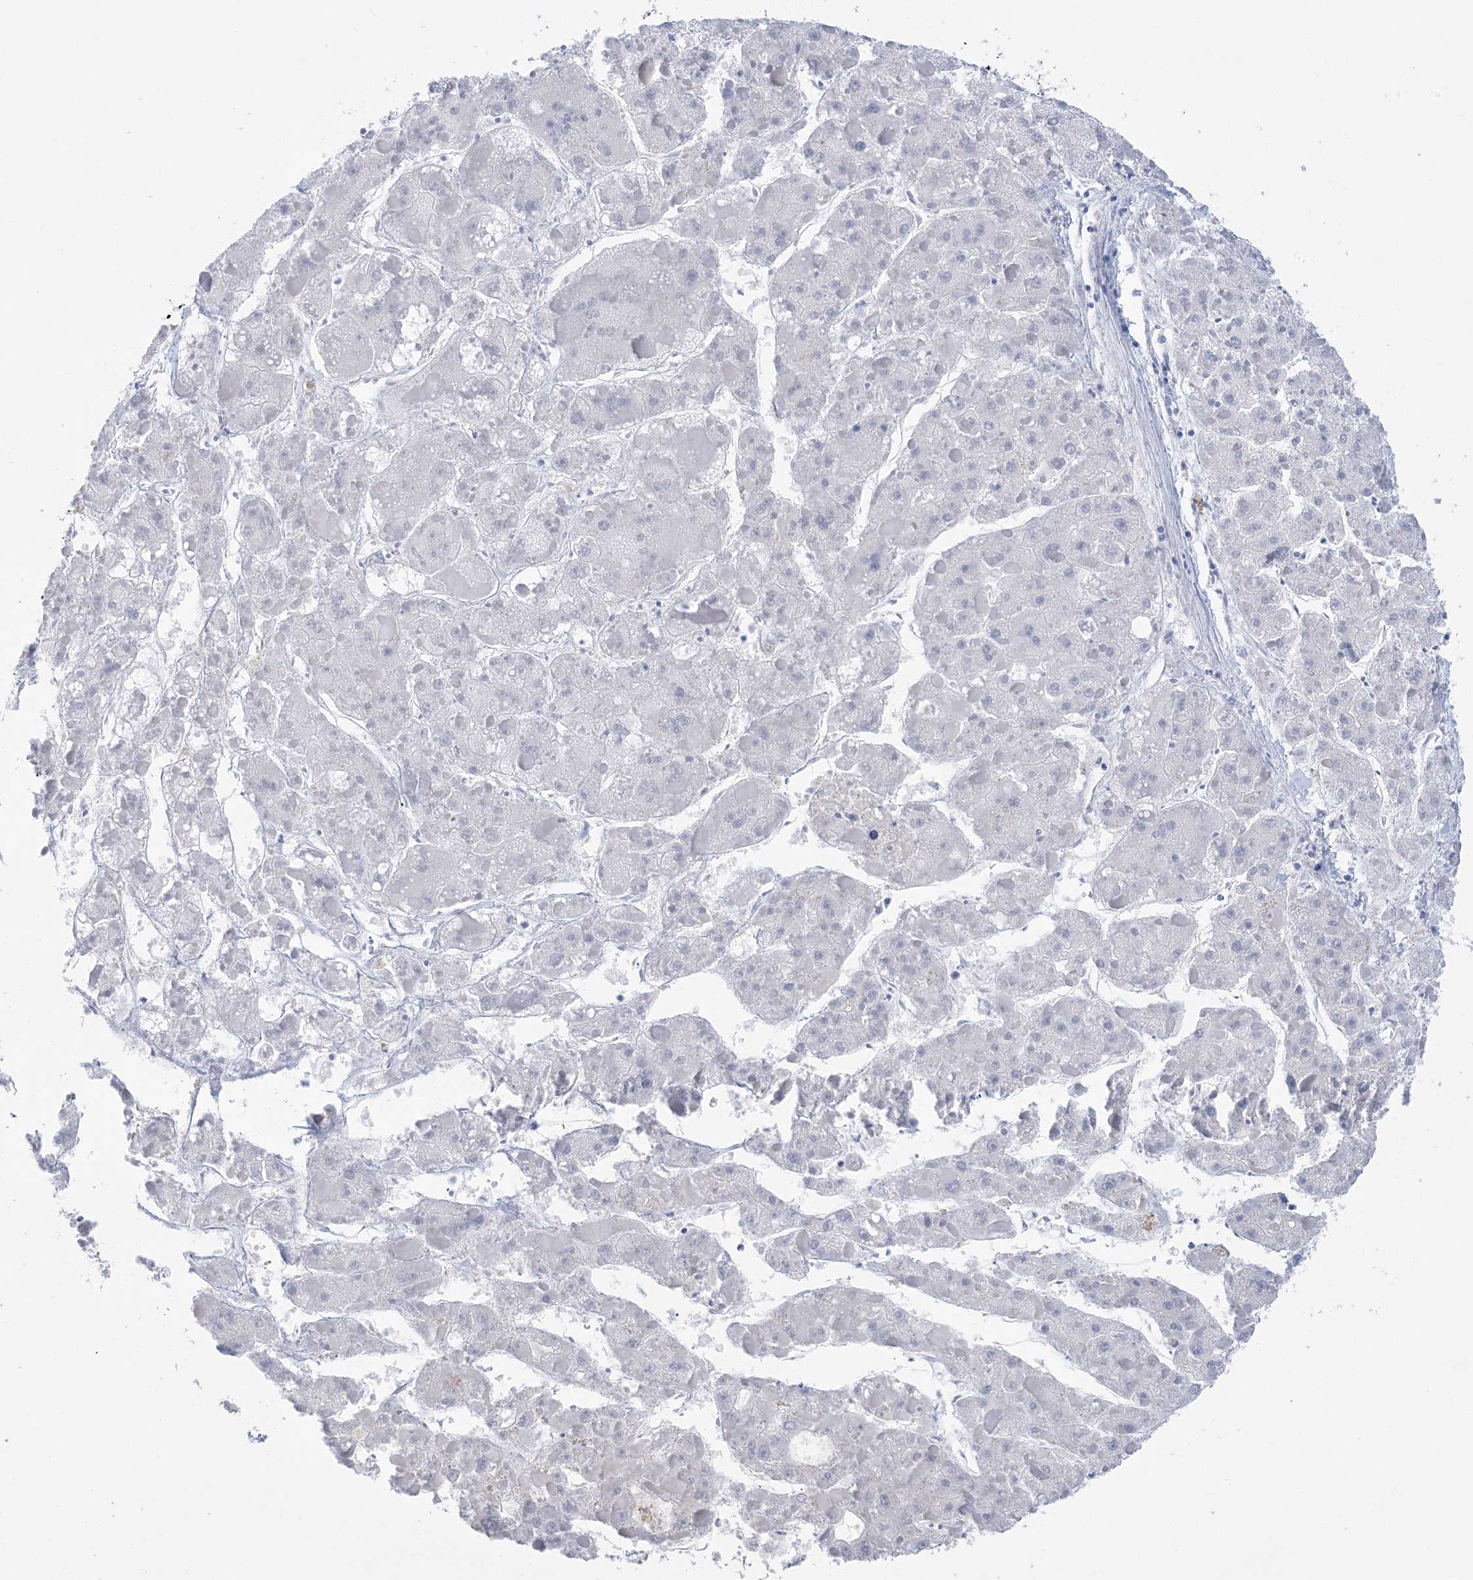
{"staining": {"intensity": "negative", "quantity": "none", "location": "none"}, "tissue": "liver cancer", "cell_type": "Tumor cells", "image_type": "cancer", "snomed": [{"axis": "morphology", "description": "Carcinoma, Hepatocellular, NOS"}, {"axis": "topography", "description": "Liver"}], "caption": "Immunohistochemistry (IHC) micrograph of neoplastic tissue: human liver hepatocellular carcinoma stained with DAB (3,3'-diaminobenzidine) displays no significant protein positivity in tumor cells.", "gene": "SH3YL1", "patient": {"sex": "female", "age": 73}}